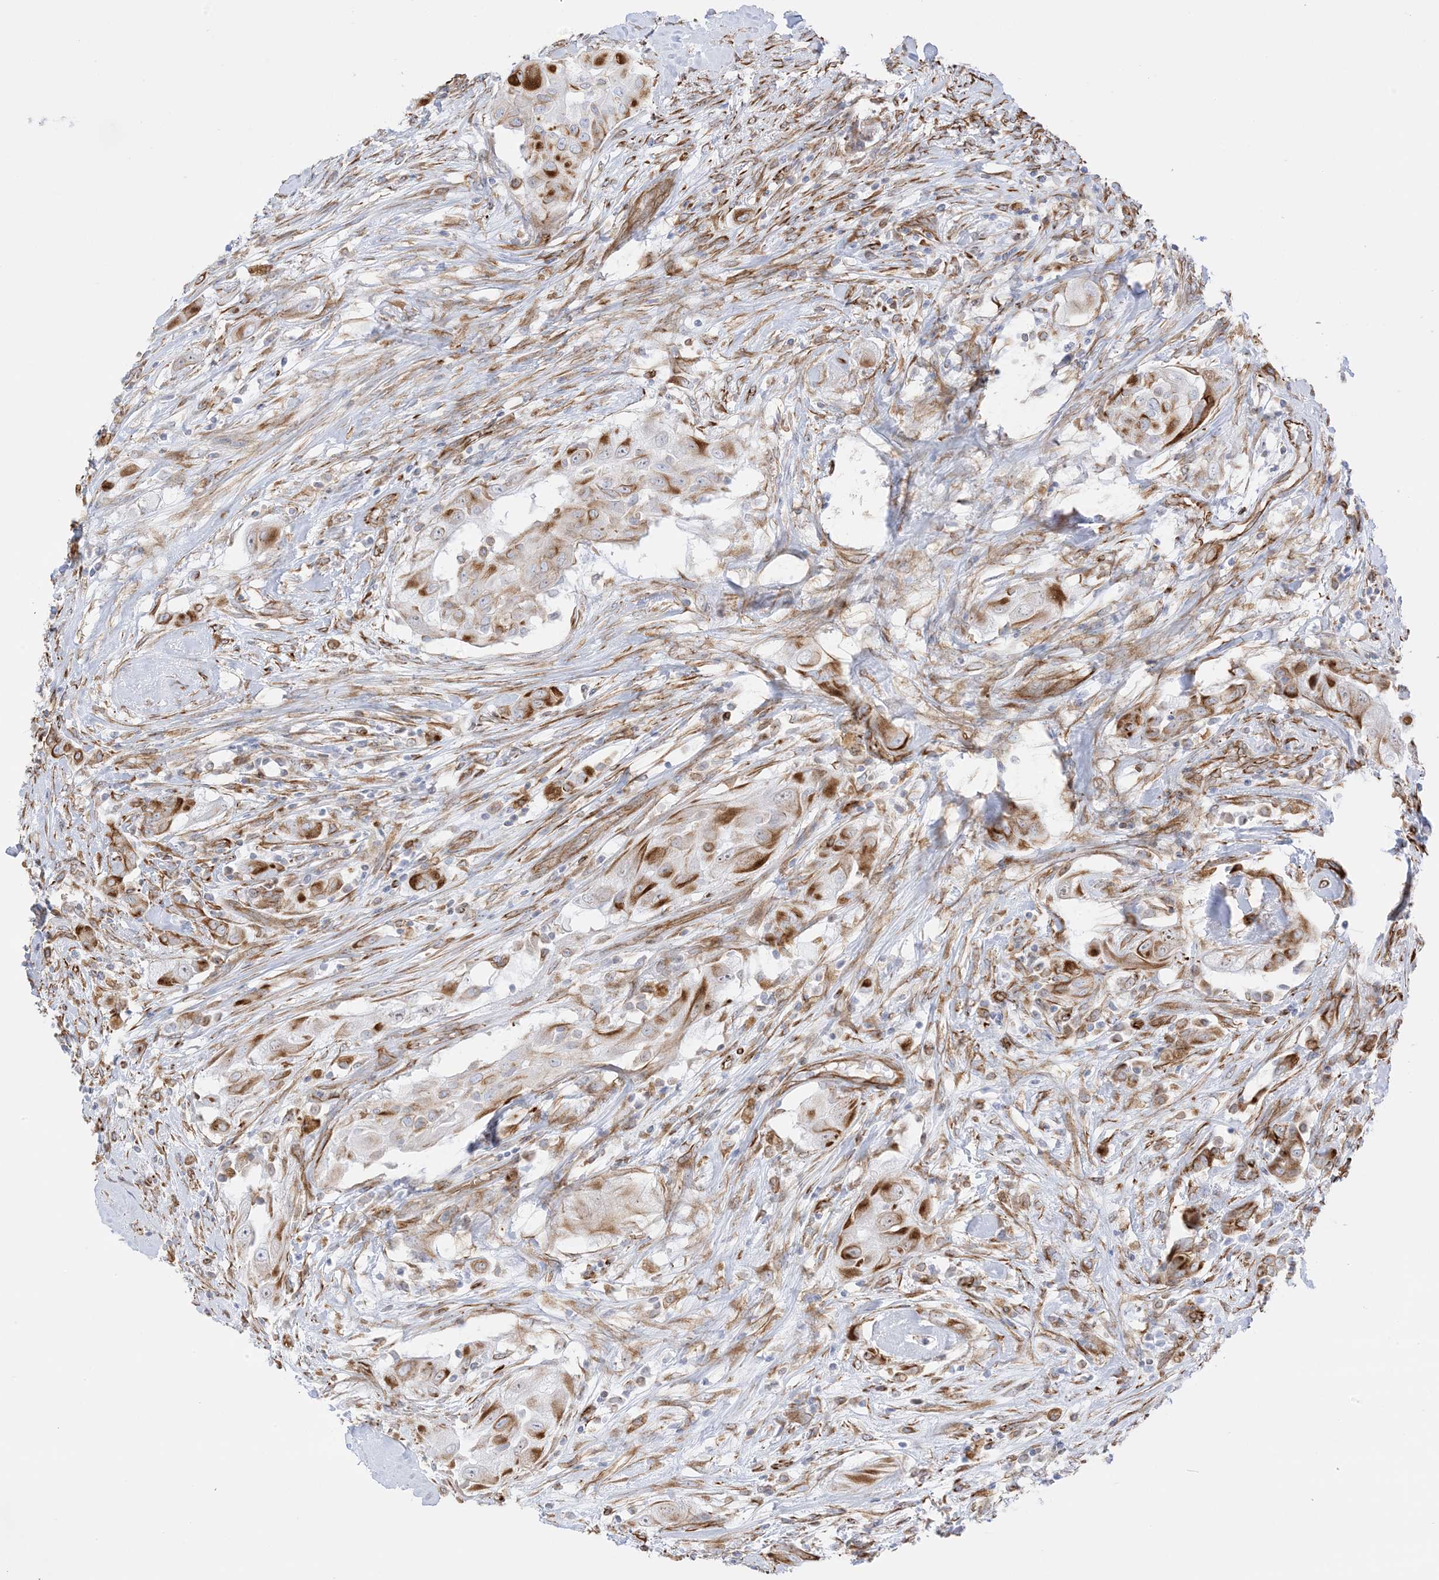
{"staining": {"intensity": "moderate", "quantity": "25%-75%", "location": "cytoplasmic/membranous"}, "tissue": "thyroid cancer", "cell_type": "Tumor cells", "image_type": "cancer", "snomed": [{"axis": "morphology", "description": "Papillary adenocarcinoma, NOS"}, {"axis": "topography", "description": "Thyroid gland"}], "caption": "Brown immunohistochemical staining in human thyroid cancer (papillary adenocarcinoma) reveals moderate cytoplasmic/membranous staining in approximately 25%-75% of tumor cells. The staining was performed using DAB (3,3'-diaminobenzidine), with brown indicating positive protein expression. Nuclei are stained blue with hematoxylin.", "gene": "PID1", "patient": {"sex": "female", "age": 59}}